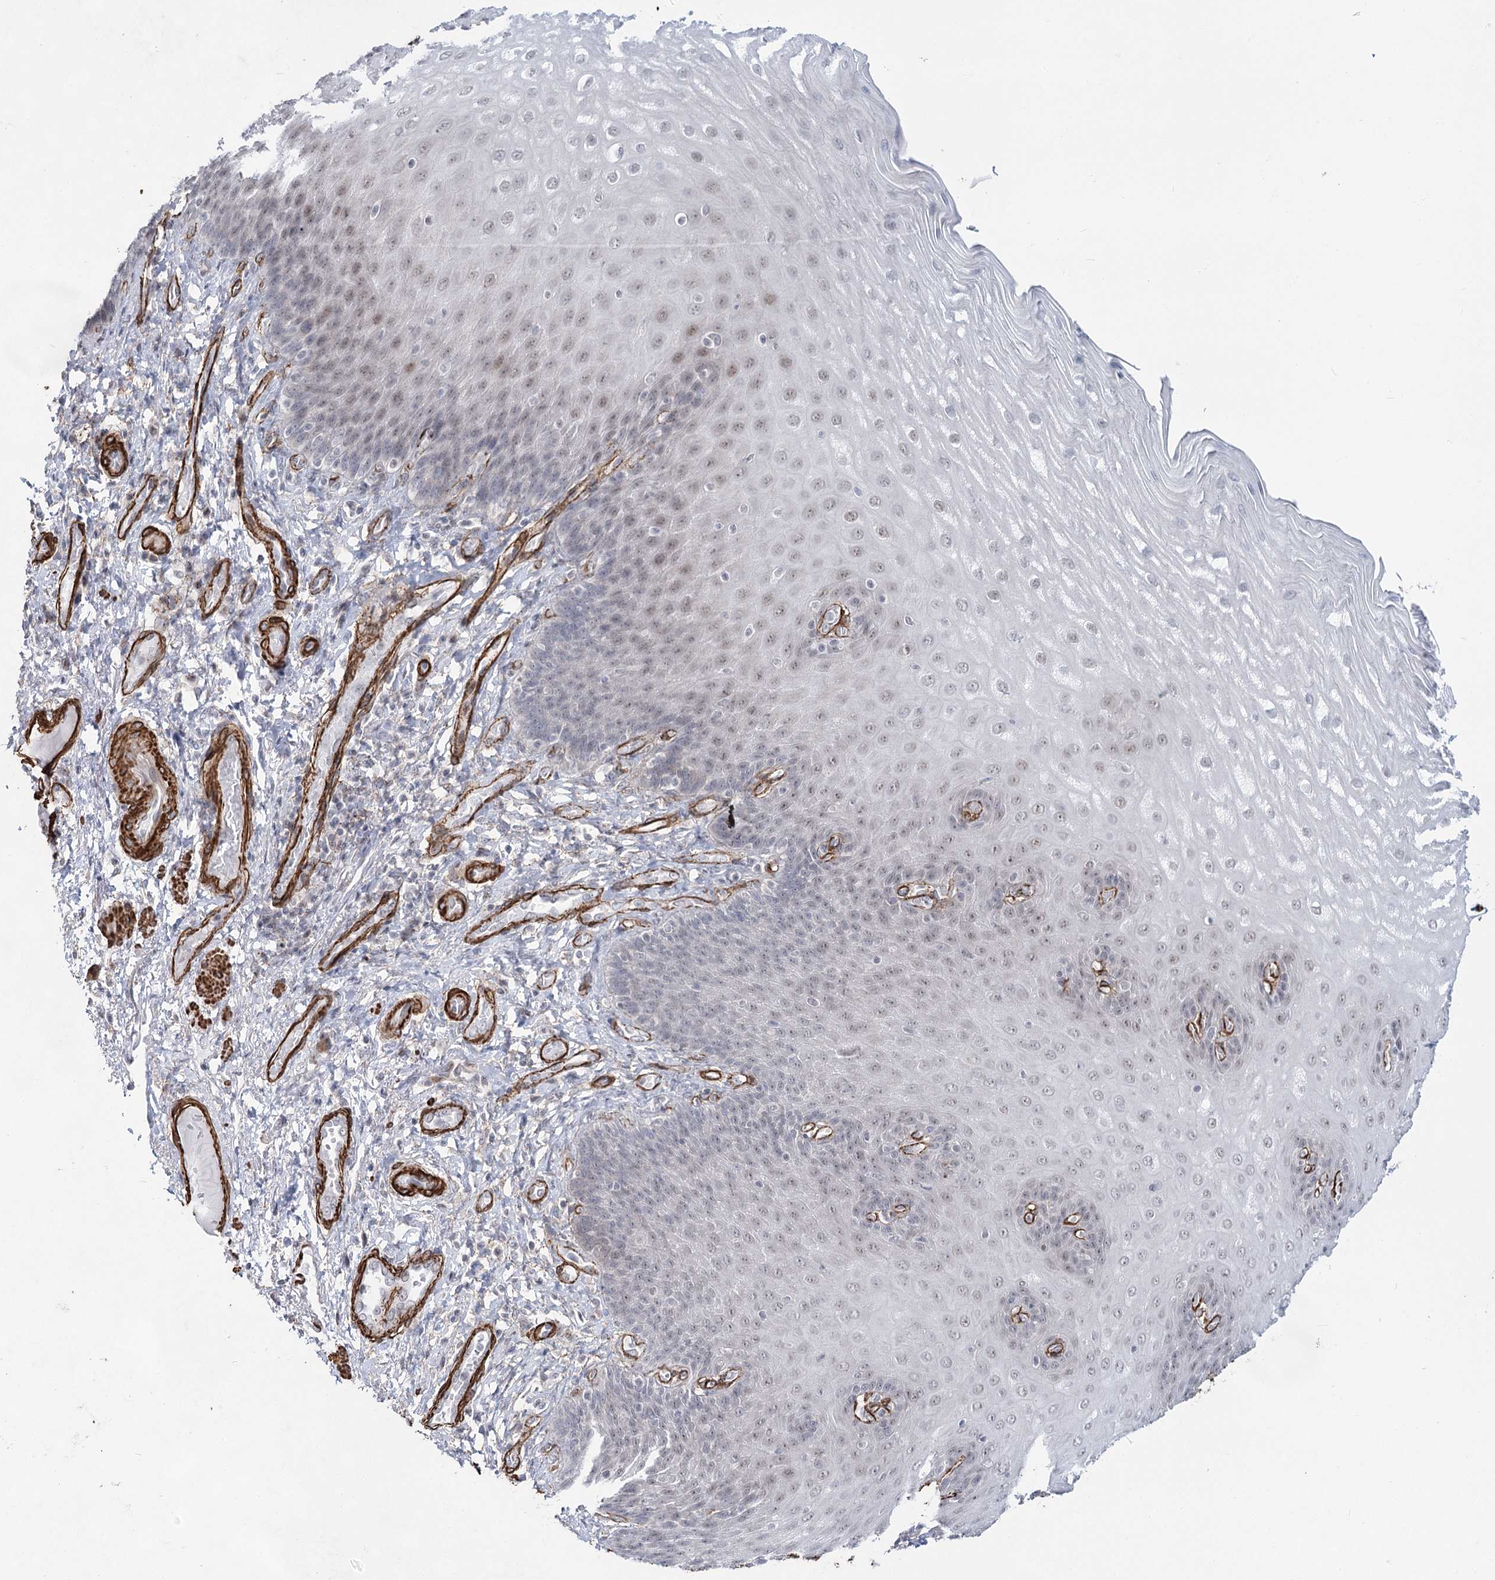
{"staining": {"intensity": "moderate", "quantity": "<25%", "location": "nuclear"}, "tissue": "esophagus", "cell_type": "Squamous epithelial cells", "image_type": "normal", "snomed": [{"axis": "morphology", "description": "Normal tissue, NOS"}, {"axis": "topography", "description": "Esophagus"}], "caption": "Immunohistochemical staining of unremarkable esophagus displays <25% levels of moderate nuclear protein positivity in approximately <25% of squamous epithelial cells.", "gene": "CWF19L1", "patient": {"sex": "male", "age": 54}}